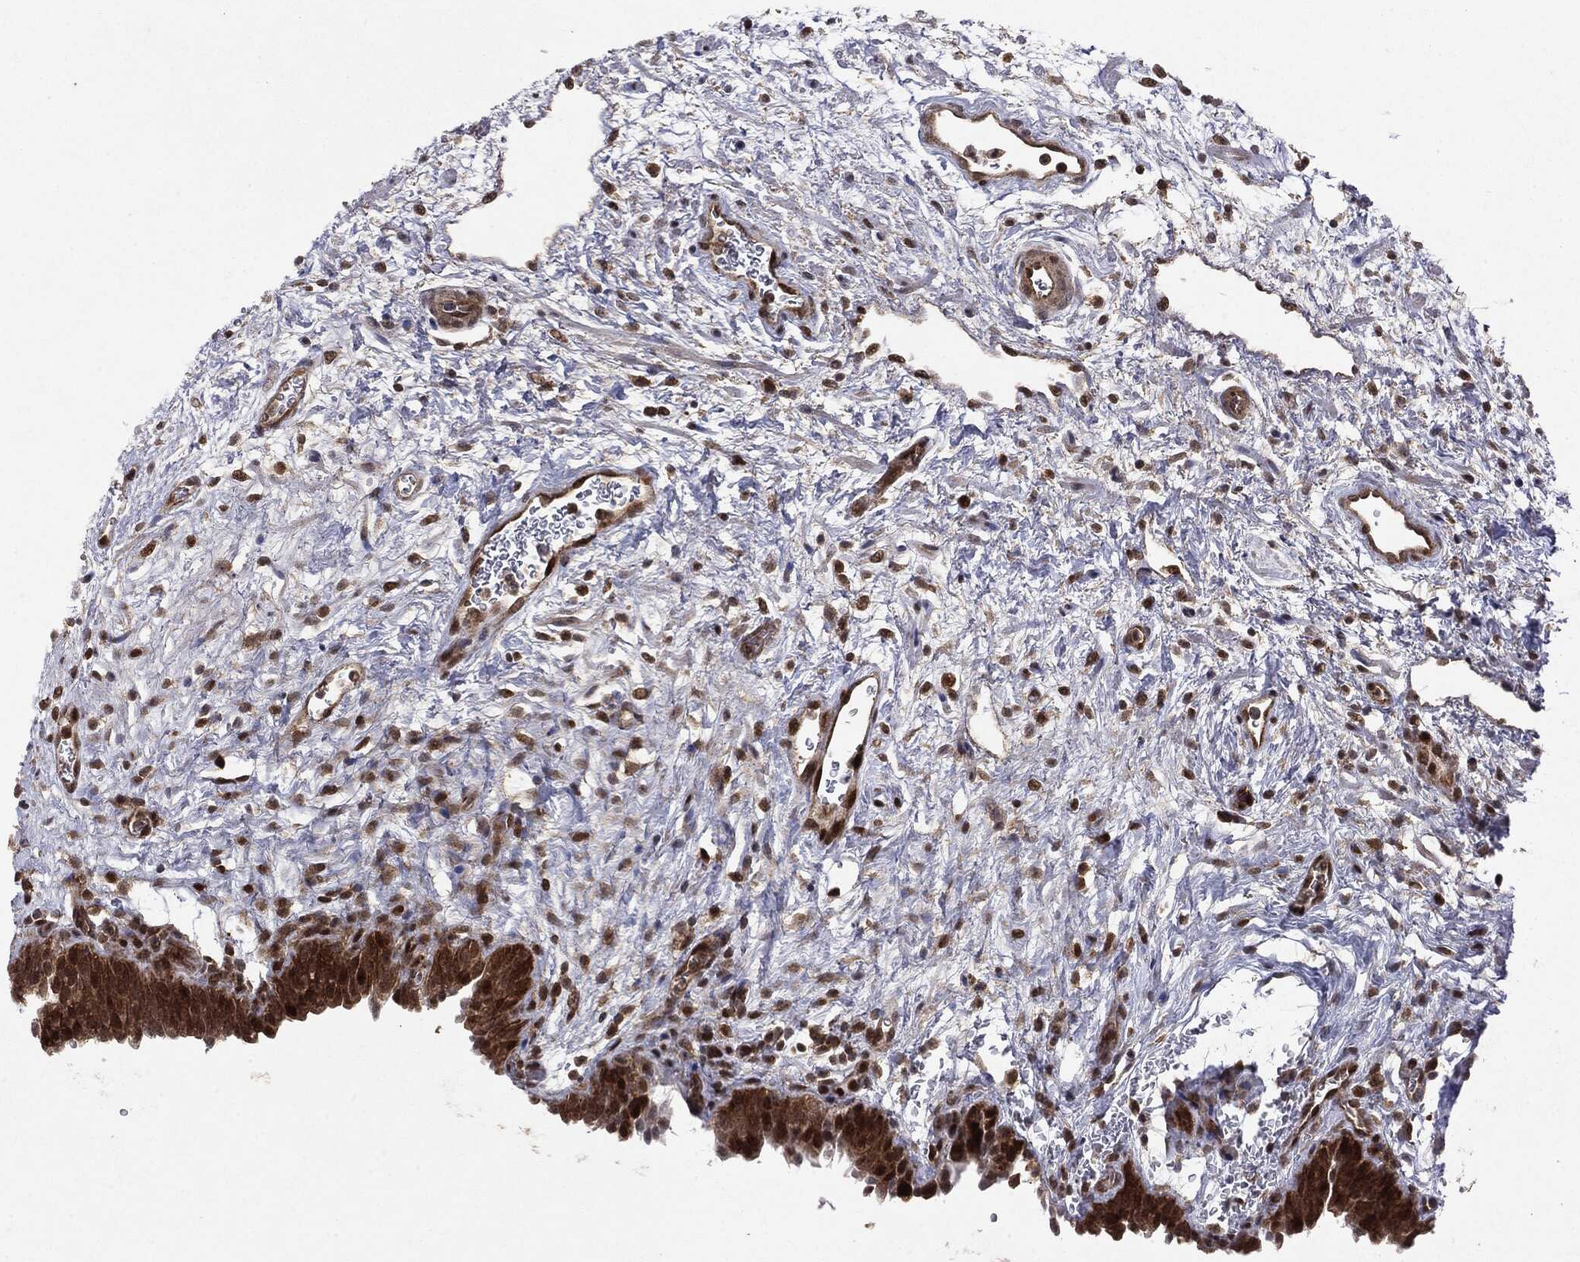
{"staining": {"intensity": "strong", "quantity": ">75%", "location": "cytoplasmic/membranous"}, "tissue": "urinary bladder", "cell_type": "Urothelial cells", "image_type": "normal", "snomed": [{"axis": "morphology", "description": "Normal tissue, NOS"}, {"axis": "topography", "description": "Urinary bladder"}], "caption": "A high amount of strong cytoplasmic/membranous expression is appreciated in approximately >75% of urothelial cells in benign urinary bladder. Nuclei are stained in blue.", "gene": "OTUB1", "patient": {"sex": "male", "age": 37}}